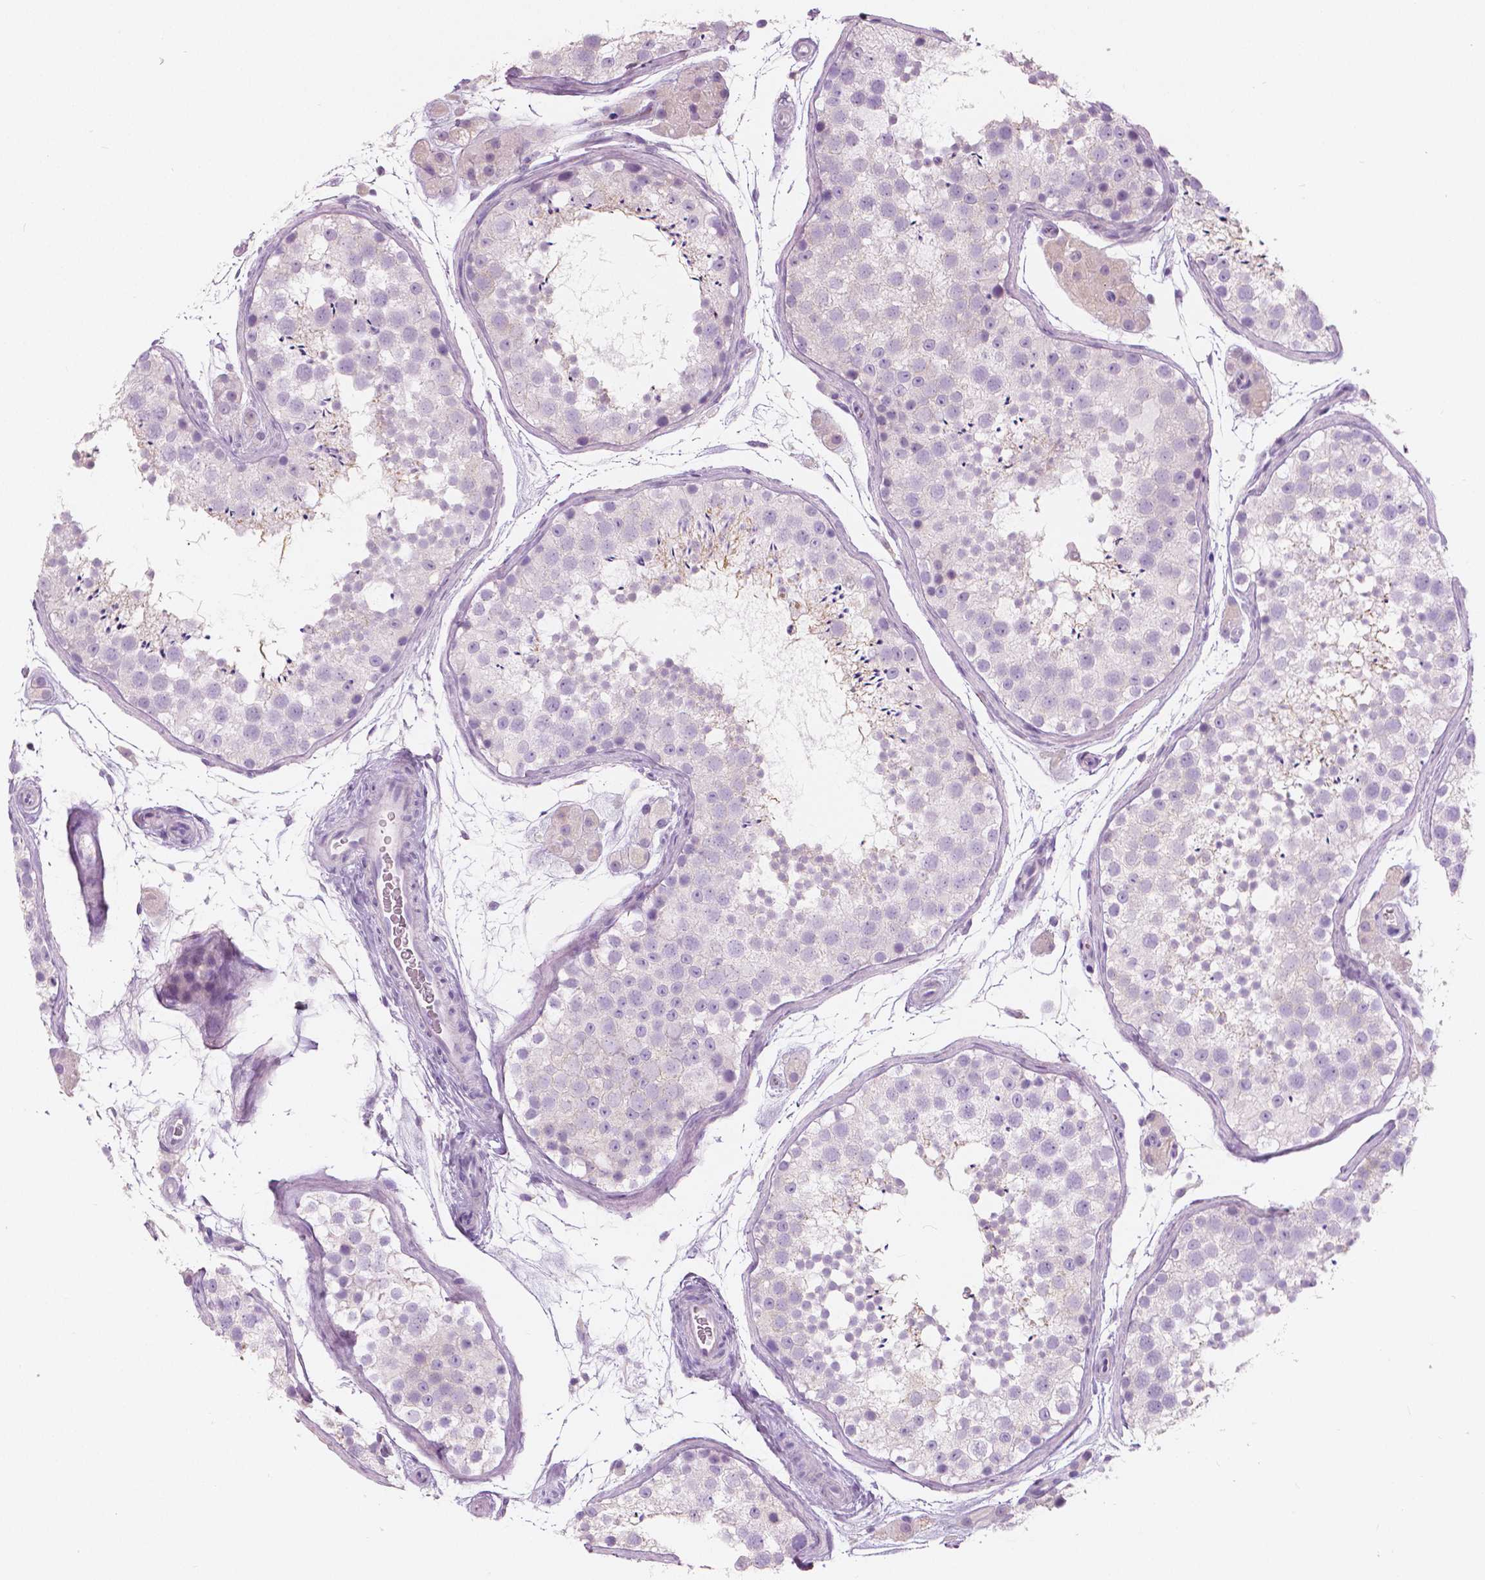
{"staining": {"intensity": "negative", "quantity": "none", "location": "none"}, "tissue": "testis", "cell_type": "Cells in seminiferous ducts", "image_type": "normal", "snomed": [{"axis": "morphology", "description": "Normal tissue, NOS"}, {"axis": "topography", "description": "Testis"}], "caption": "DAB immunohistochemical staining of normal human testis shows no significant expression in cells in seminiferous ducts.", "gene": "CXCR2", "patient": {"sex": "male", "age": 41}}